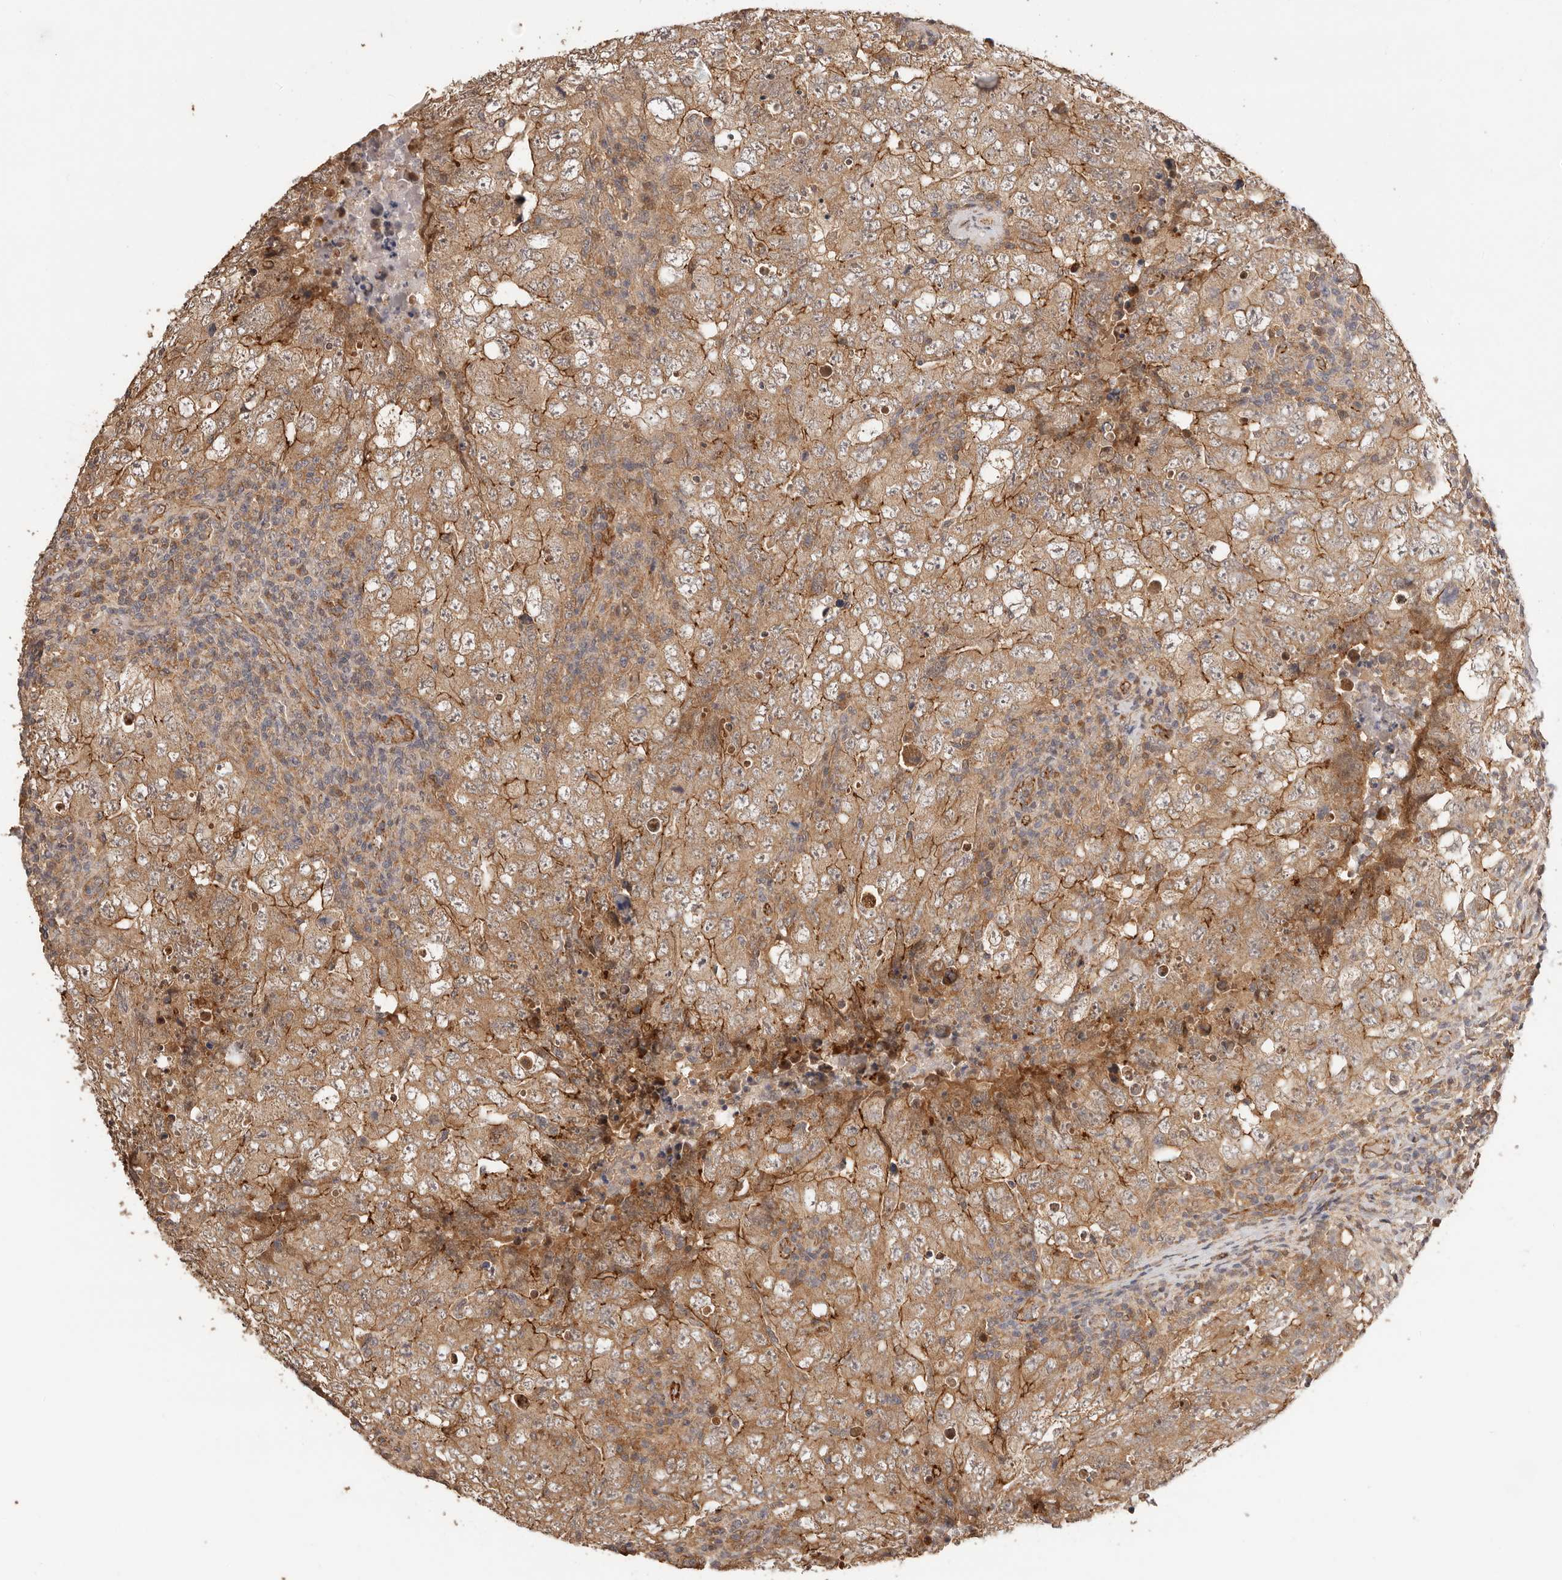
{"staining": {"intensity": "moderate", "quantity": ">75%", "location": "cytoplasmic/membranous"}, "tissue": "testis cancer", "cell_type": "Tumor cells", "image_type": "cancer", "snomed": [{"axis": "morphology", "description": "Carcinoma, Embryonal, NOS"}, {"axis": "topography", "description": "Testis"}], "caption": "Immunohistochemical staining of human embryonal carcinoma (testis) reveals medium levels of moderate cytoplasmic/membranous protein expression in approximately >75% of tumor cells.", "gene": "AFDN", "patient": {"sex": "male", "age": 26}}